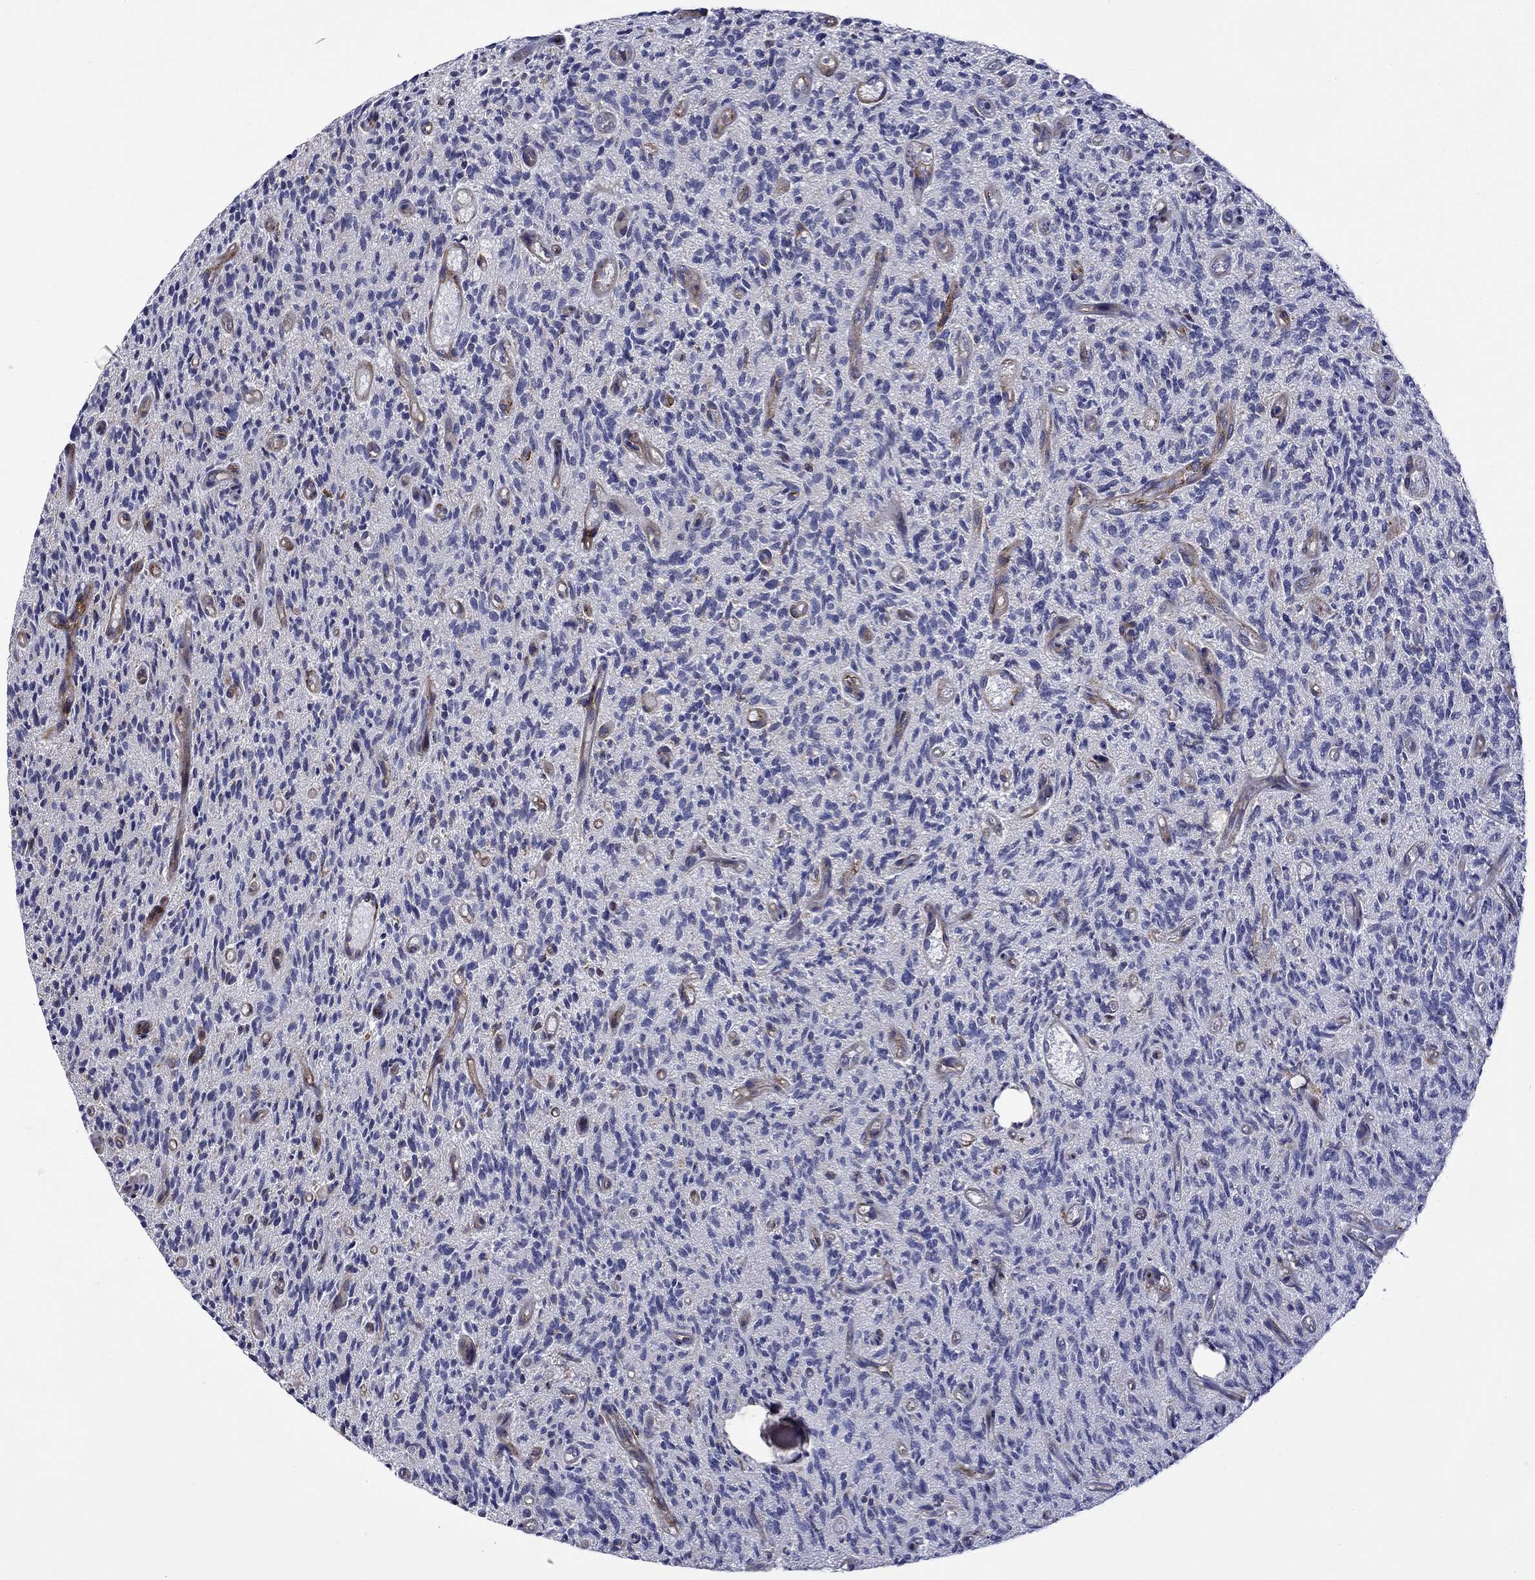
{"staining": {"intensity": "negative", "quantity": "none", "location": "none"}, "tissue": "glioma", "cell_type": "Tumor cells", "image_type": "cancer", "snomed": [{"axis": "morphology", "description": "Glioma, malignant, High grade"}, {"axis": "topography", "description": "Brain"}], "caption": "IHC histopathology image of human glioma stained for a protein (brown), which demonstrates no staining in tumor cells.", "gene": "LMO7", "patient": {"sex": "male", "age": 64}}